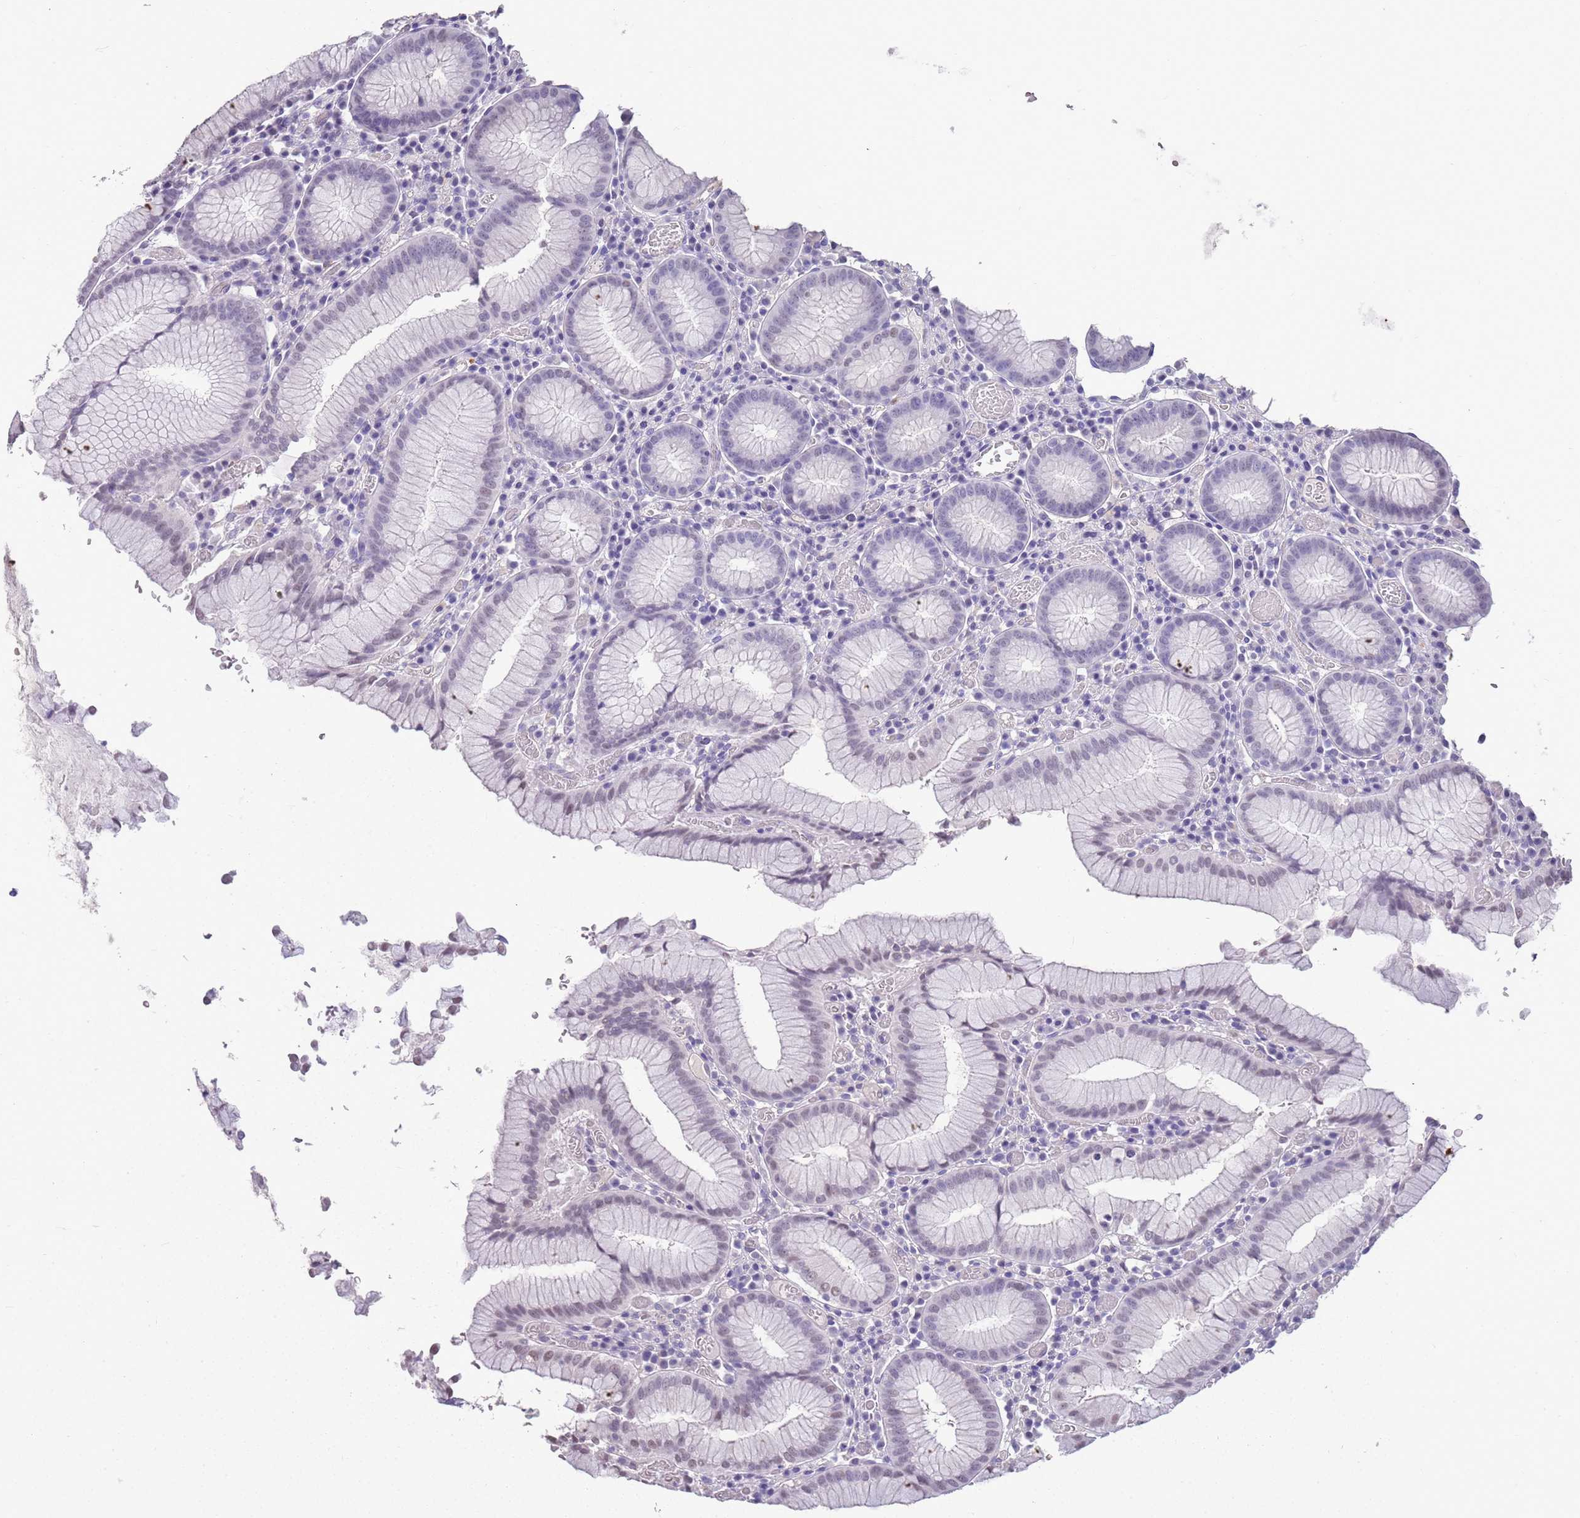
{"staining": {"intensity": "negative", "quantity": "none", "location": "none"}, "tissue": "stomach", "cell_type": "Glandular cells", "image_type": "normal", "snomed": [{"axis": "morphology", "description": "Normal tissue, NOS"}, {"axis": "topography", "description": "Stomach"}], "caption": "This is an IHC image of benign stomach. There is no expression in glandular cells.", "gene": "CTRC", "patient": {"sex": "male", "age": 55}}